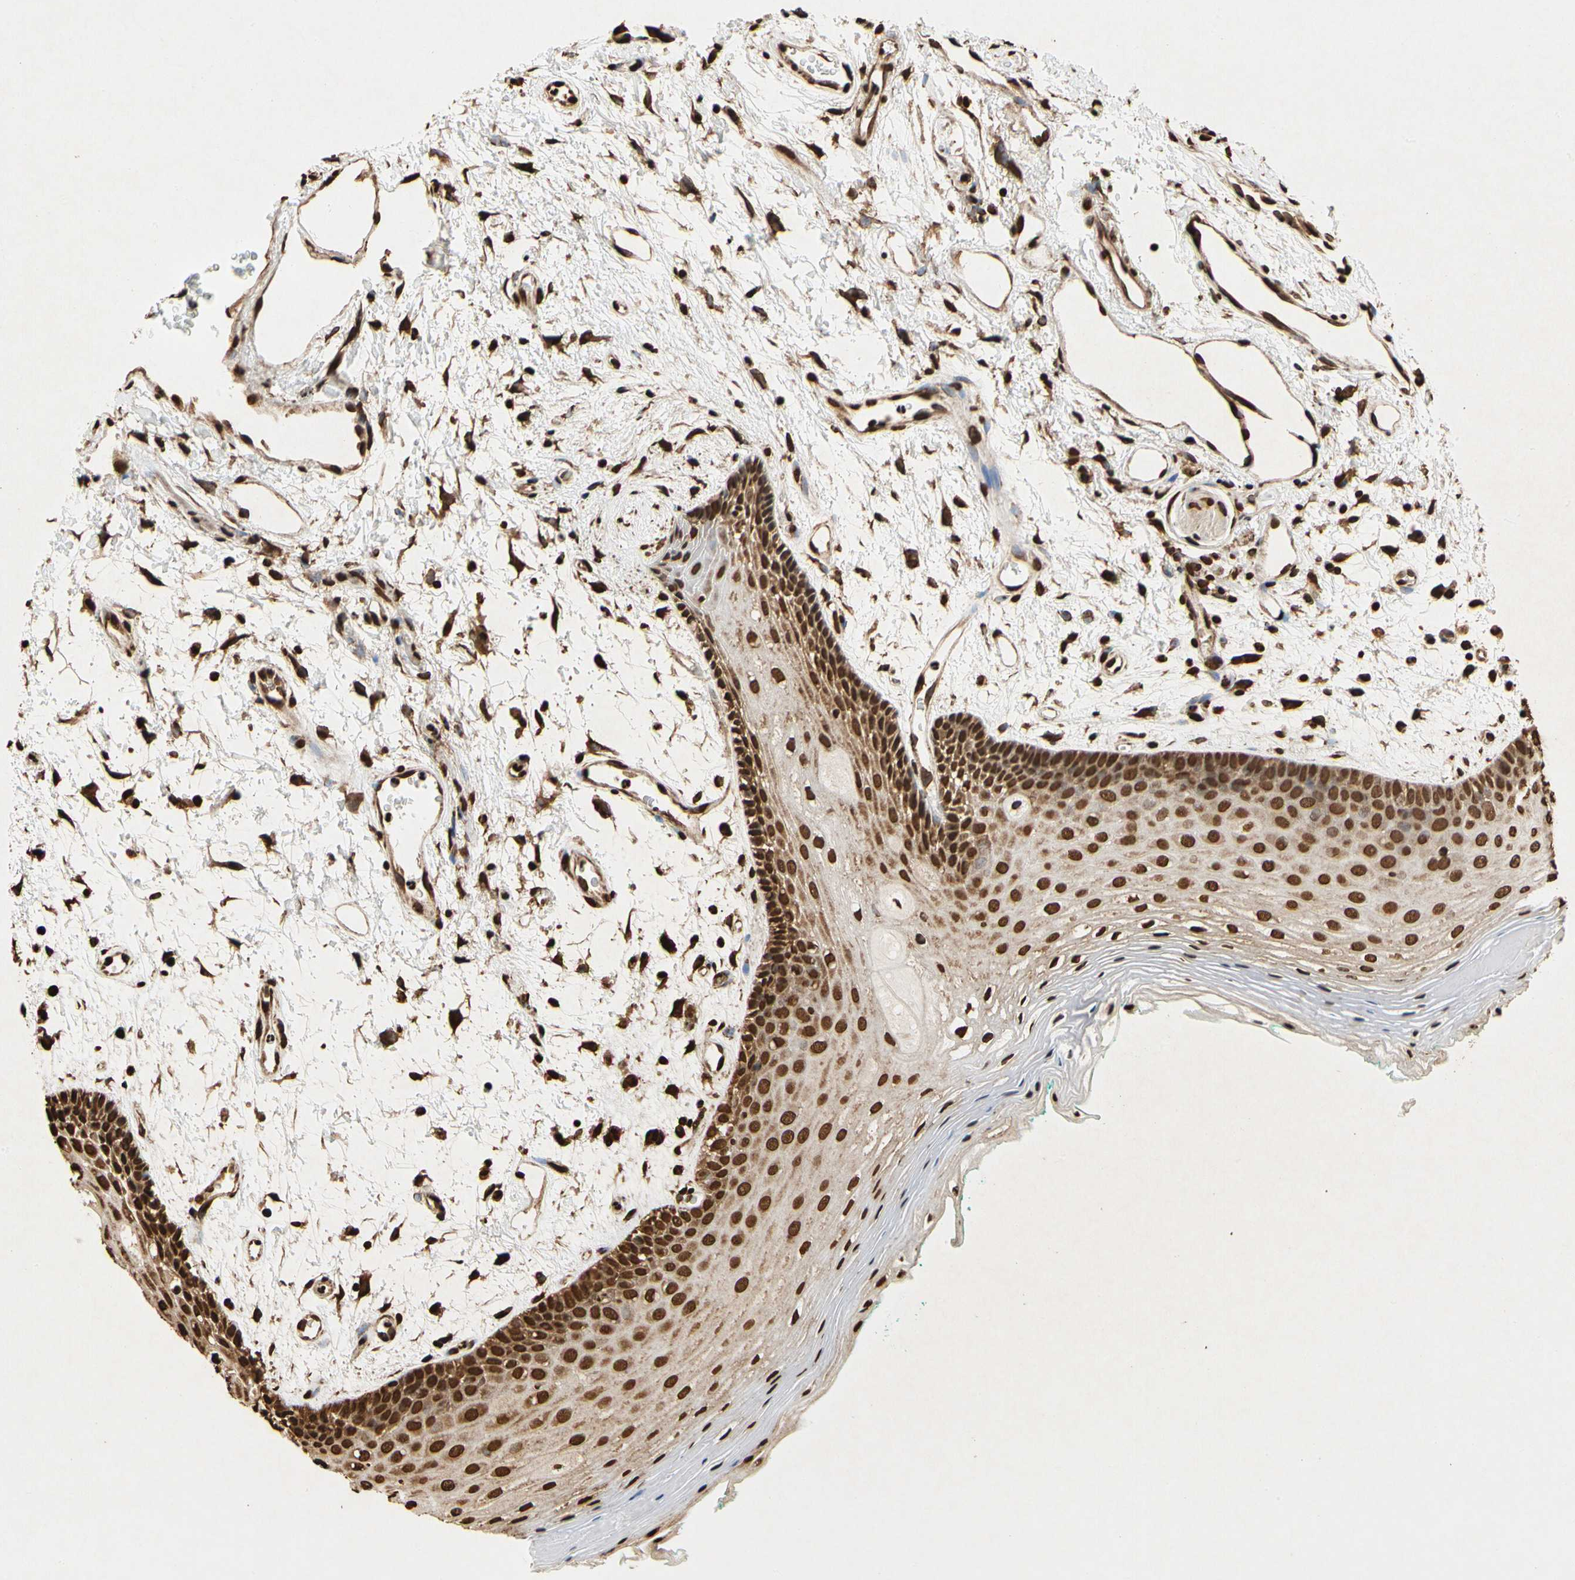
{"staining": {"intensity": "strong", "quantity": ">75%", "location": "cytoplasmic/membranous,nuclear"}, "tissue": "oral mucosa", "cell_type": "Squamous epithelial cells", "image_type": "normal", "snomed": [{"axis": "morphology", "description": "Normal tissue, NOS"}, {"axis": "topography", "description": "Skeletal muscle"}, {"axis": "topography", "description": "Oral tissue"}, {"axis": "topography", "description": "Peripheral nerve tissue"}], "caption": "Brown immunohistochemical staining in unremarkable oral mucosa shows strong cytoplasmic/membranous,nuclear positivity in approximately >75% of squamous epithelial cells. (Brightfield microscopy of DAB IHC at high magnification).", "gene": "HNRNPK", "patient": {"sex": "female", "age": 84}}